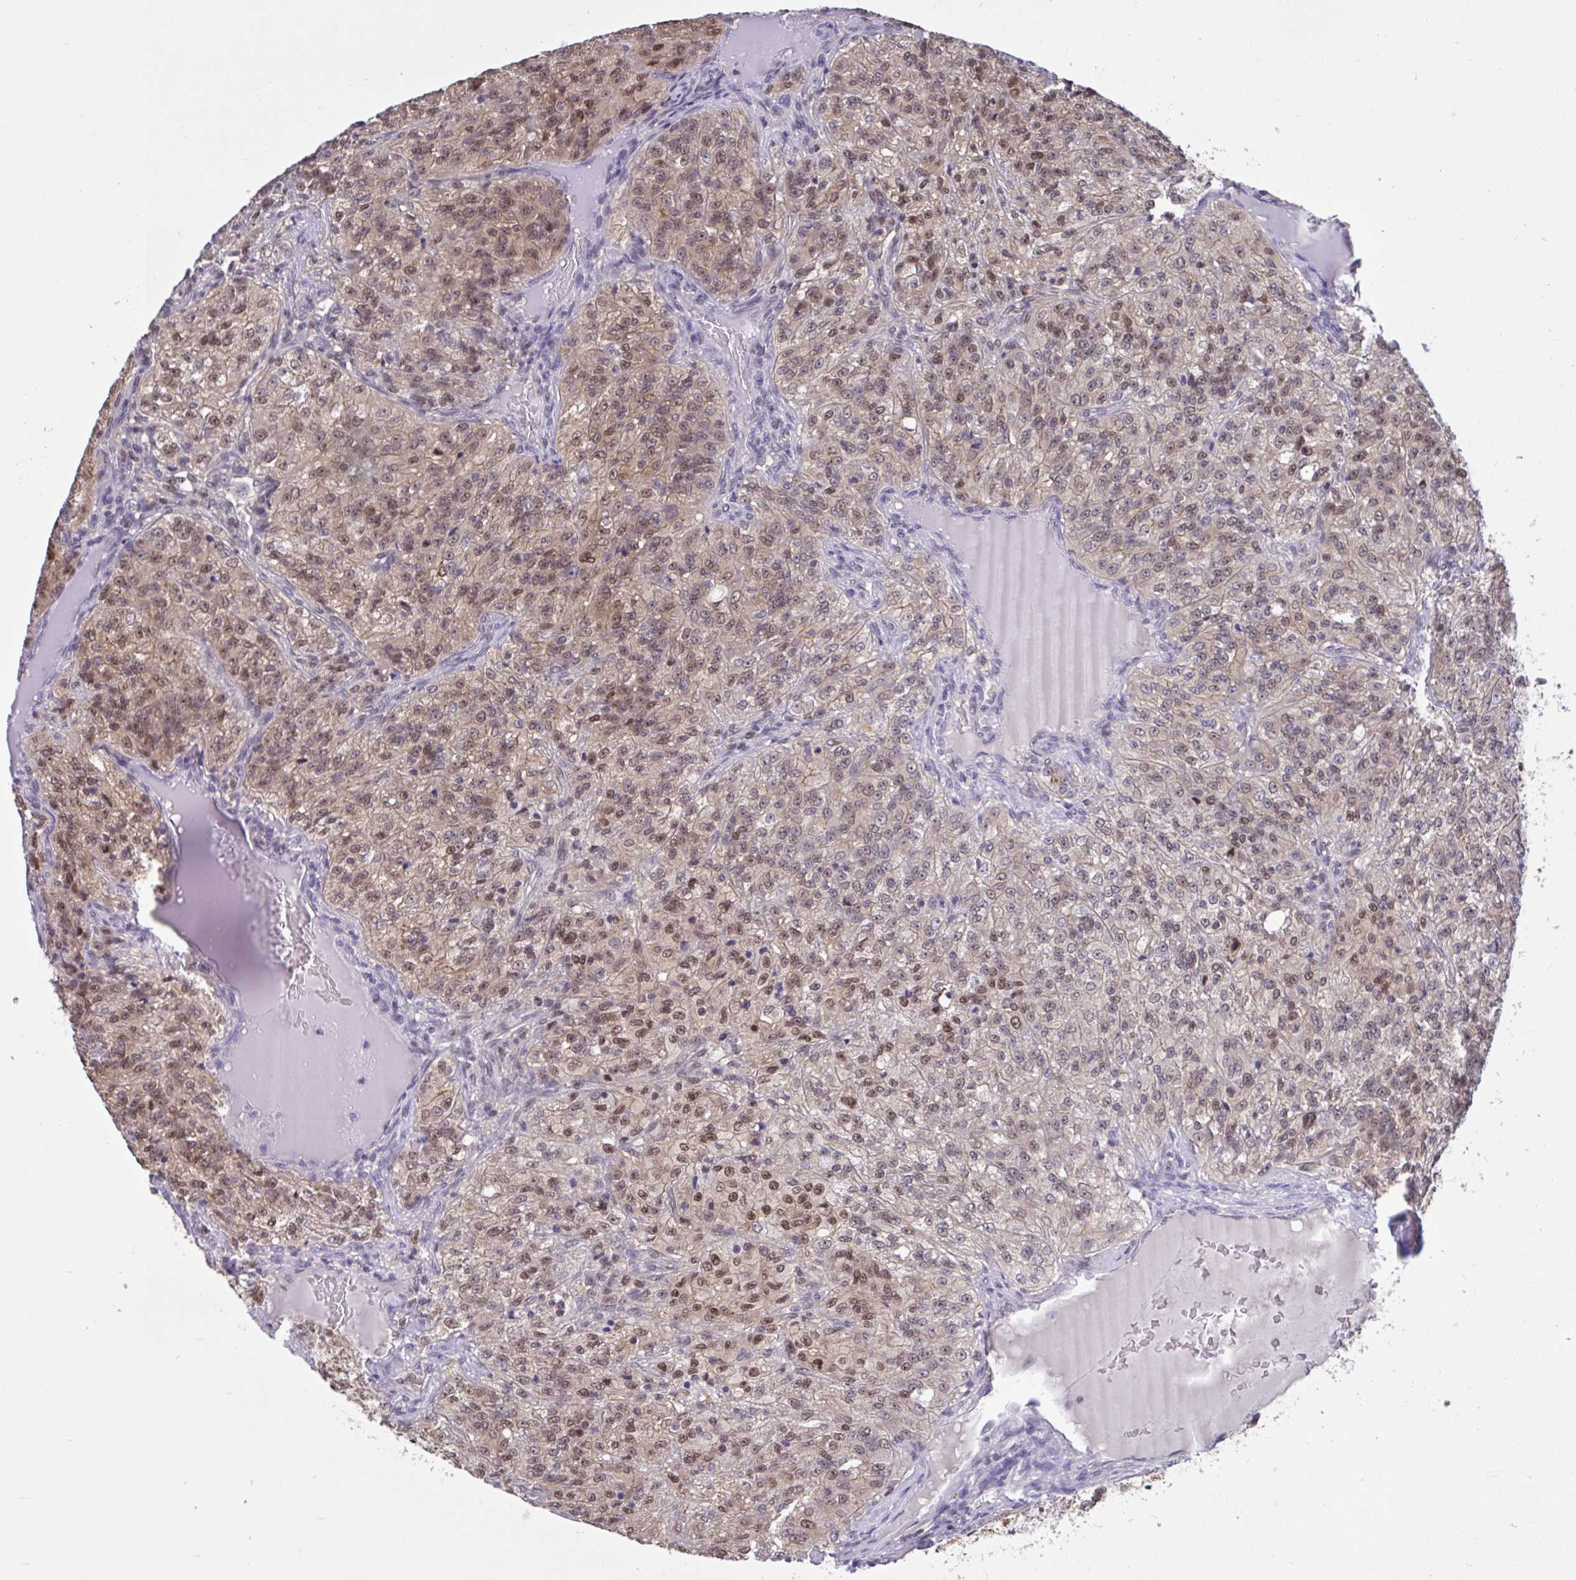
{"staining": {"intensity": "moderate", "quantity": ">75%", "location": "nuclear"}, "tissue": "renal cancer", "cell_type": "Tumor cells", "image_type": "cancer", "snomed": [{"axis": "morphology", "description": "Adenocarcinoma, NOS"}, {"axis": "topography", "description": "Kidney"}], "caption": "A medium amount of moderate nuclear expression is seen in approximately >75% of tumor cells in adenocarcinoma (renal) tissue.", "gene": "RBL1", "patient": {"sex": "female", "age": 63}}